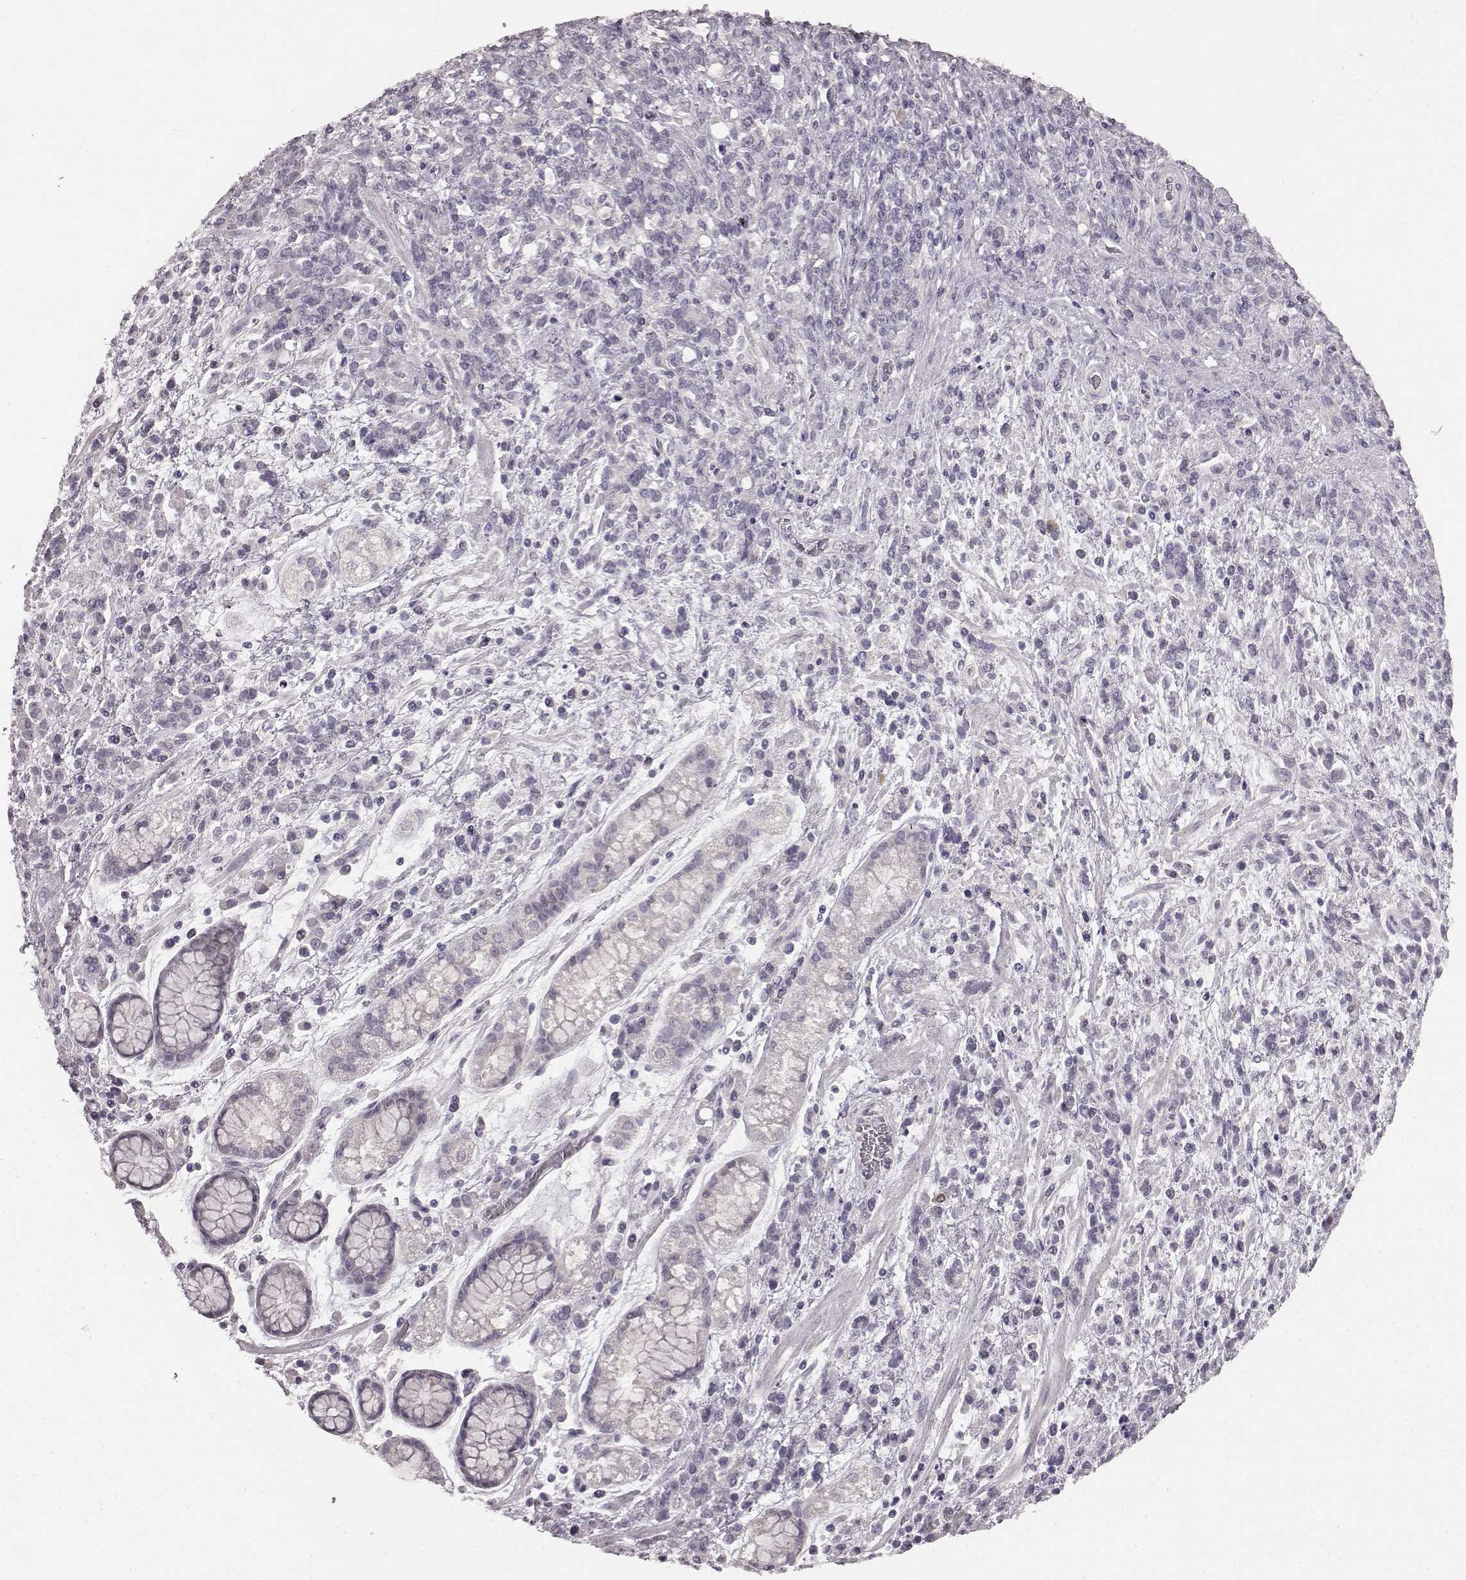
{"staining": {"intensity": "negative", "quantity": "none", "location": "none"}, "tissue": "stomach cancer", "cell_type": "Tumor cells", "image_type": "cancer", "snomed": [{"axis": "morphology", "description": "Adenocarcinoma, NOS"}, {"axis": "topography", "description": "Stomach"}], "caption": "Protein analysis of stomach adenocarcinoma reveals no significant staining in tumor cells.", "gene": "LHB", "patient": {"sex": "female", "age": 57}}